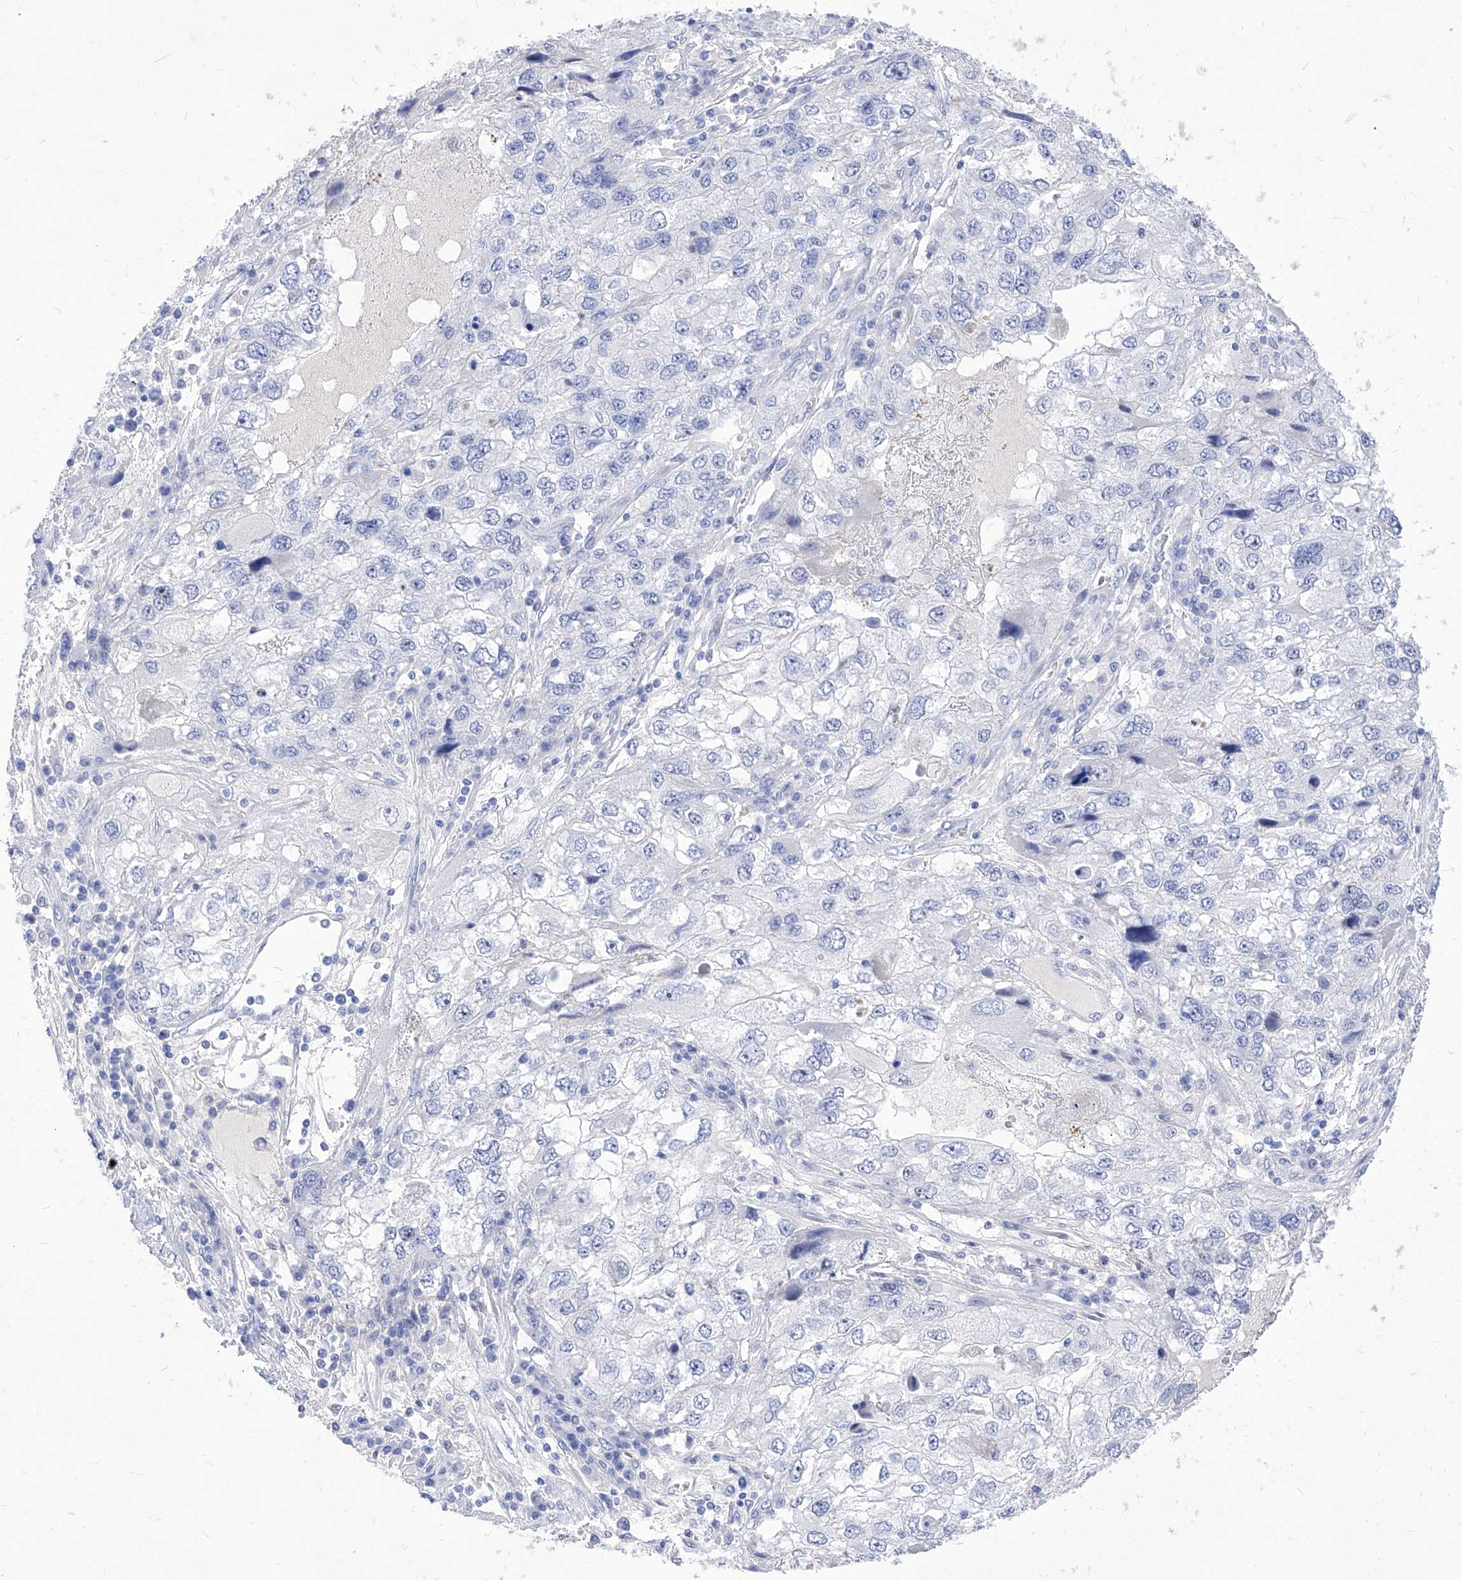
{"staining": {"intensity": "negative", "quantity": "none", "location": "none"}, "tissue": "endometrial cancer", "cell_type": "Tumor cells", "image_type": "cancer", "snomed": [{"axis": "morphology", "description": "Adenocarcinoma, NOS"}, {"axis": "topography", "description": "Endometrium"}], "caption": "Adenocarcinoma (endometrial) was stained to show a protein in brown. There is no significant staining in tumor cells.", "gene": "VAX1", "patient": {"sex": "female", "age": 49}}